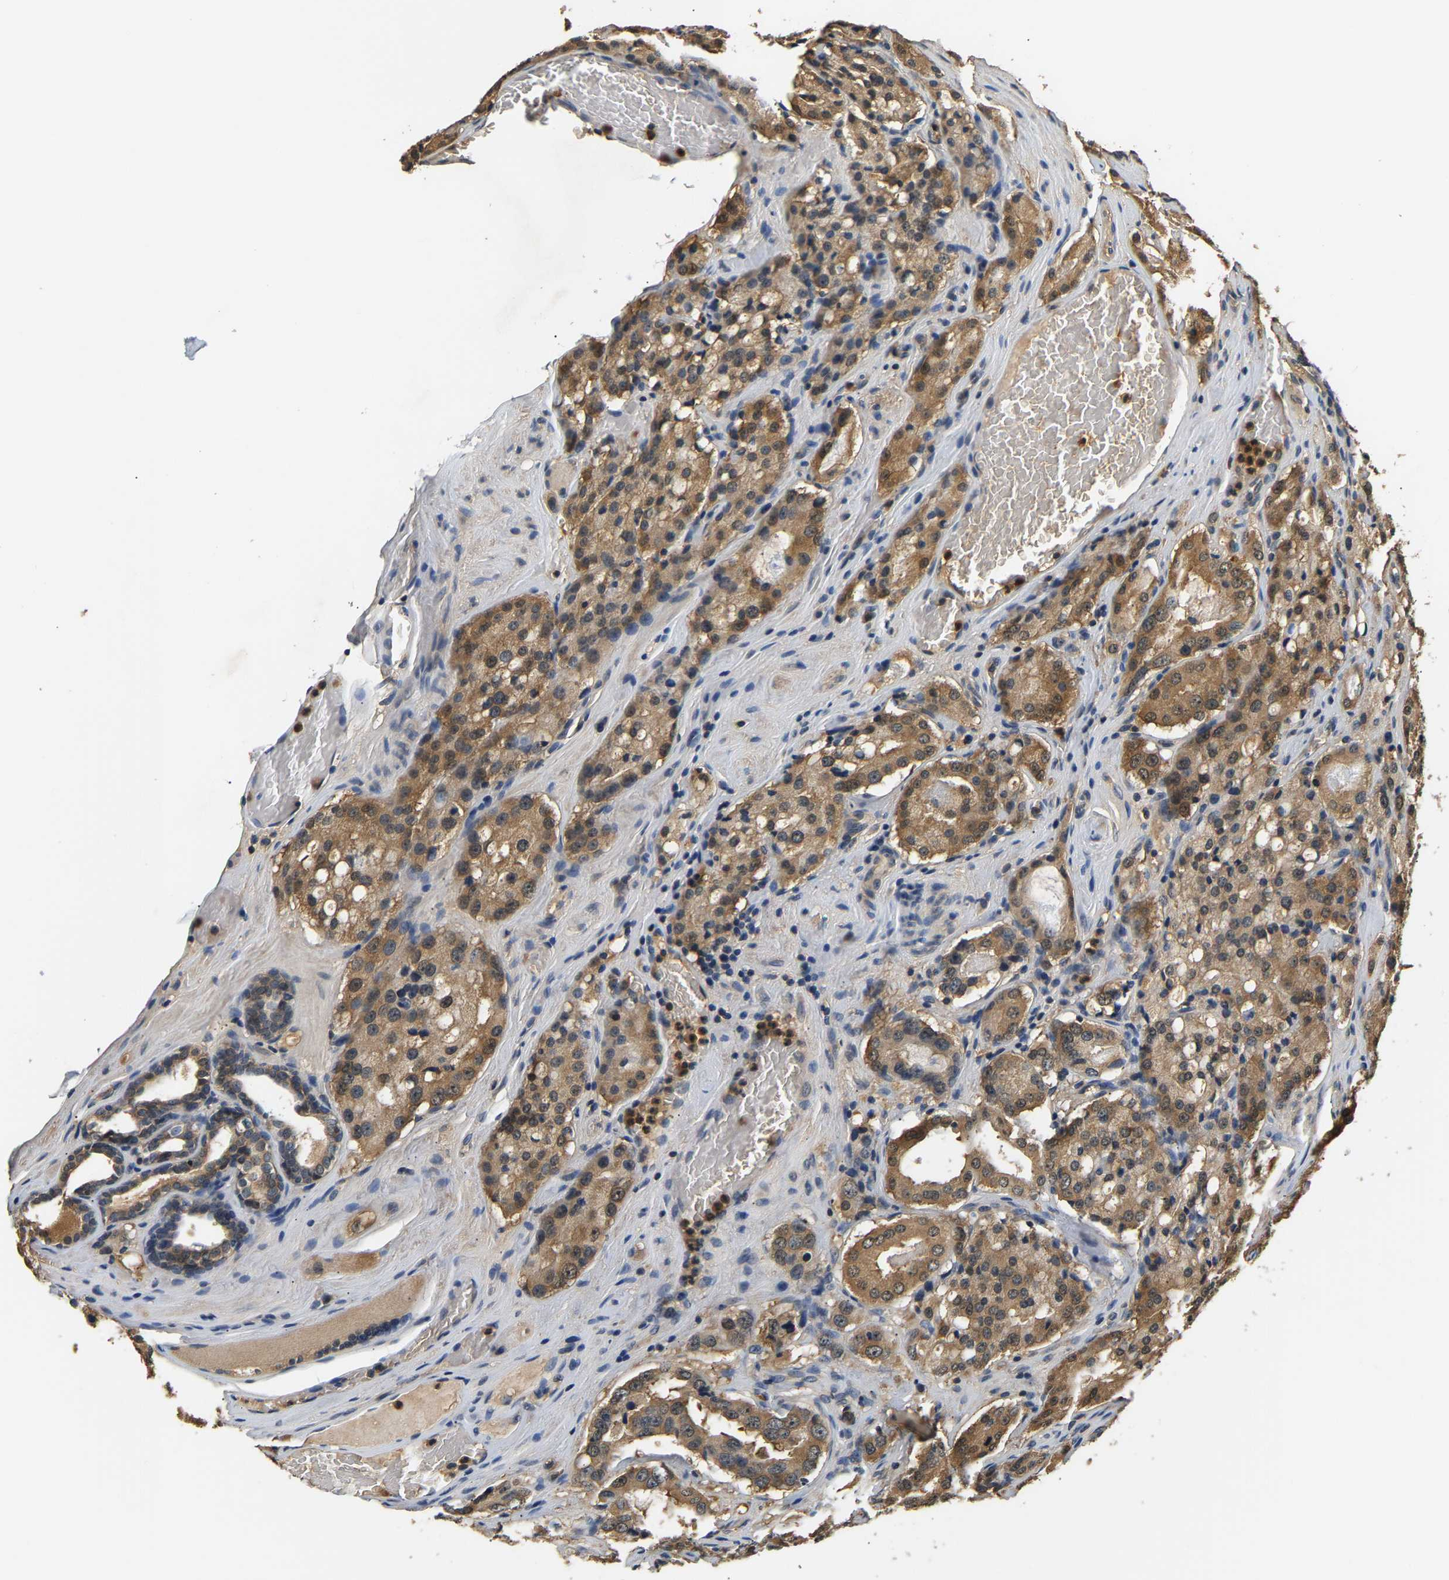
{"staining": {"intensity": "moderate", "quantity": ">75%", "location": "cytoplasmic/membranous"}, "tissue": "prostate cancer", "cell_type": "Tumor cells", "image_type": "cancer", "snomed": [{"axis": "morphology", "description": "Adenocarcinoma, Medium grade"}, {"axis": "topography", "description": "Prostate"}], "caption": "Immunohistochemical staining of prostate cancer (adenocarcinoma (medium-grade)) exhibits medium levels of moderate cytoplasmic/membranous protein positivity in about >75% of tumor cells.", "gene": "GPI", "patient": {"sex": "male", "age": 72}}